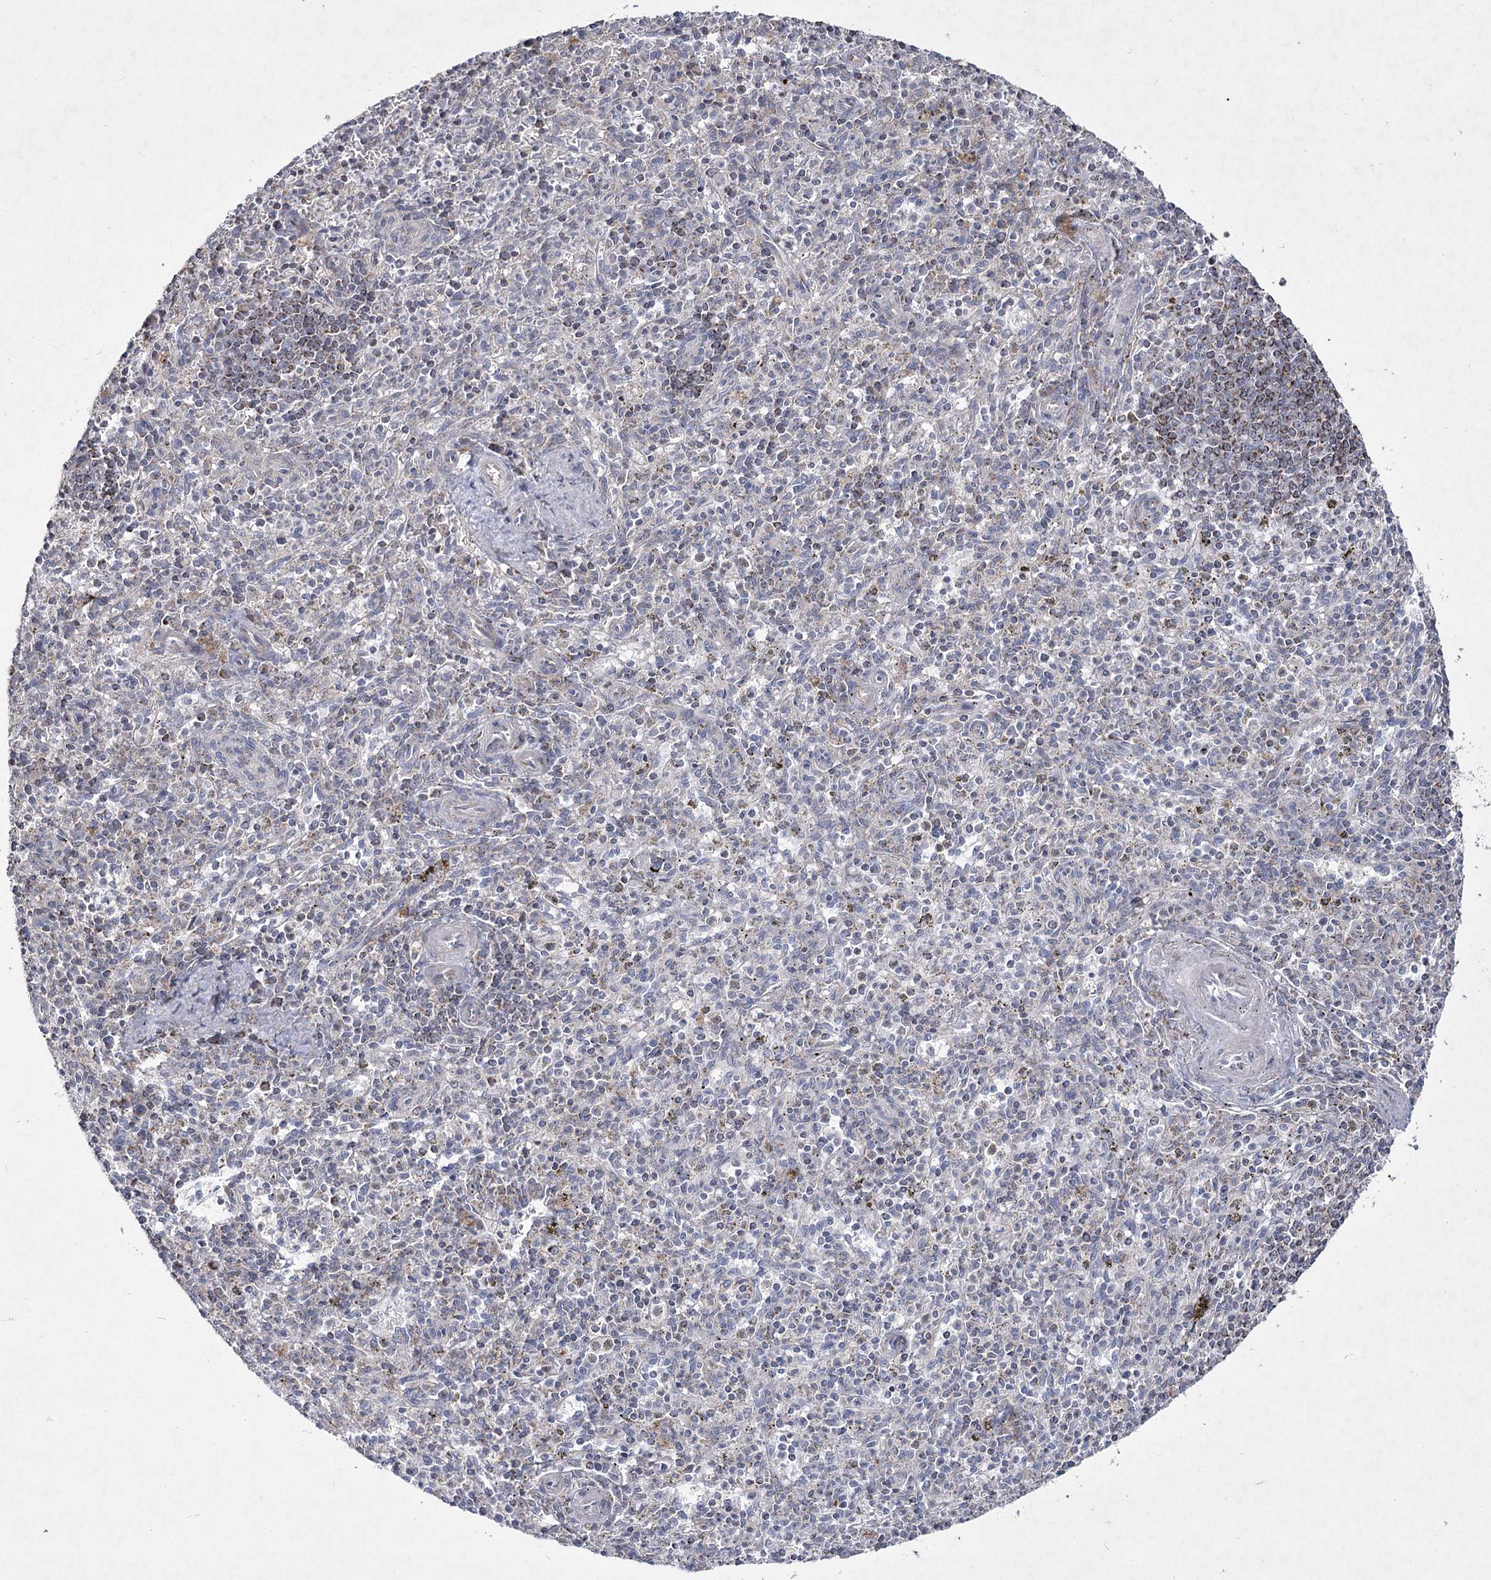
{"staining": {"intensity": "negative", "quantity": "none", "location": "none"}, "tissue": "spleen", "cell_type": "Cells in red pulp", "image_type": "normal", "snomed": [{"axis": "morphology", "description": "Normal tissue, NOS"}, {"axis": "topography", "description": "Spleen"}], "caption": "The histopathology image demonstrates no staining of cells in red pulp in benign spleen. The staining was performed using DAB to visualize the protein expression in brown, while the nuclei were stained in blue with hematoxylin (Magnification: 20x).", "gene": "PDHB", "patient": {"sex": "male", "age": 72}}